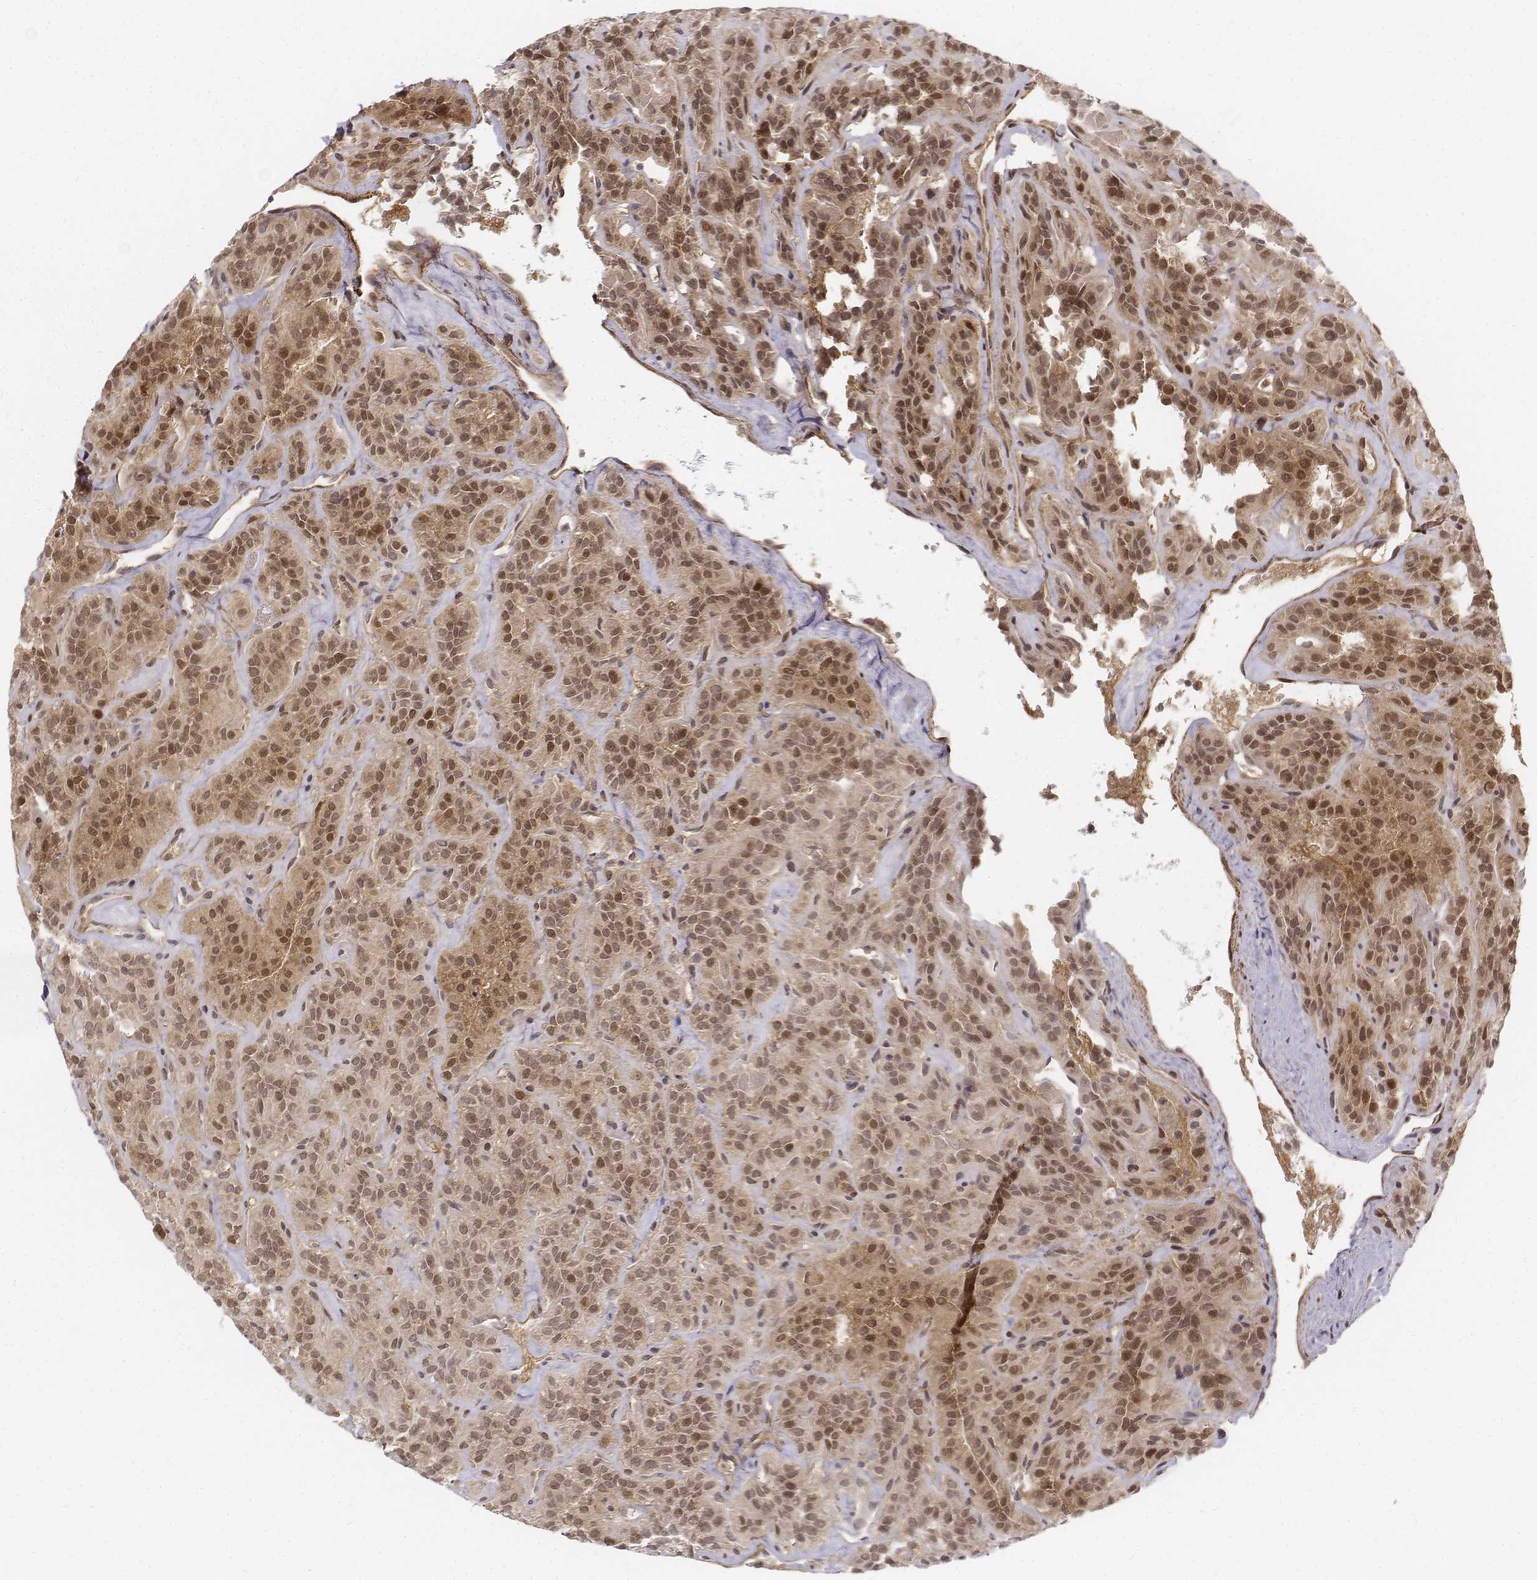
{"staining": {"intensity": "moderate", "quantity": ">75%", "location": "cytoplasmic/membranous,nuclear"}, "tissue": "thyroid cancer", "cell_type": "Tumor cells", "image_type": "cancer", "snomed": [{"axis": "morphology", "description": "Papillary adenocarcinoma, NOS"}, {"axis": "topography", "description": "Thyroid gland"}], "caption": "This is a micrograph of immunohistochemistry staining of thyroid papillary adenocarcinoma, which shows moderate staining in the cytoplasmic/membranous and nuclear of tumor cells.", "gene": "ZFYVE19", "patient": {"sex": "female", "age": 45}}